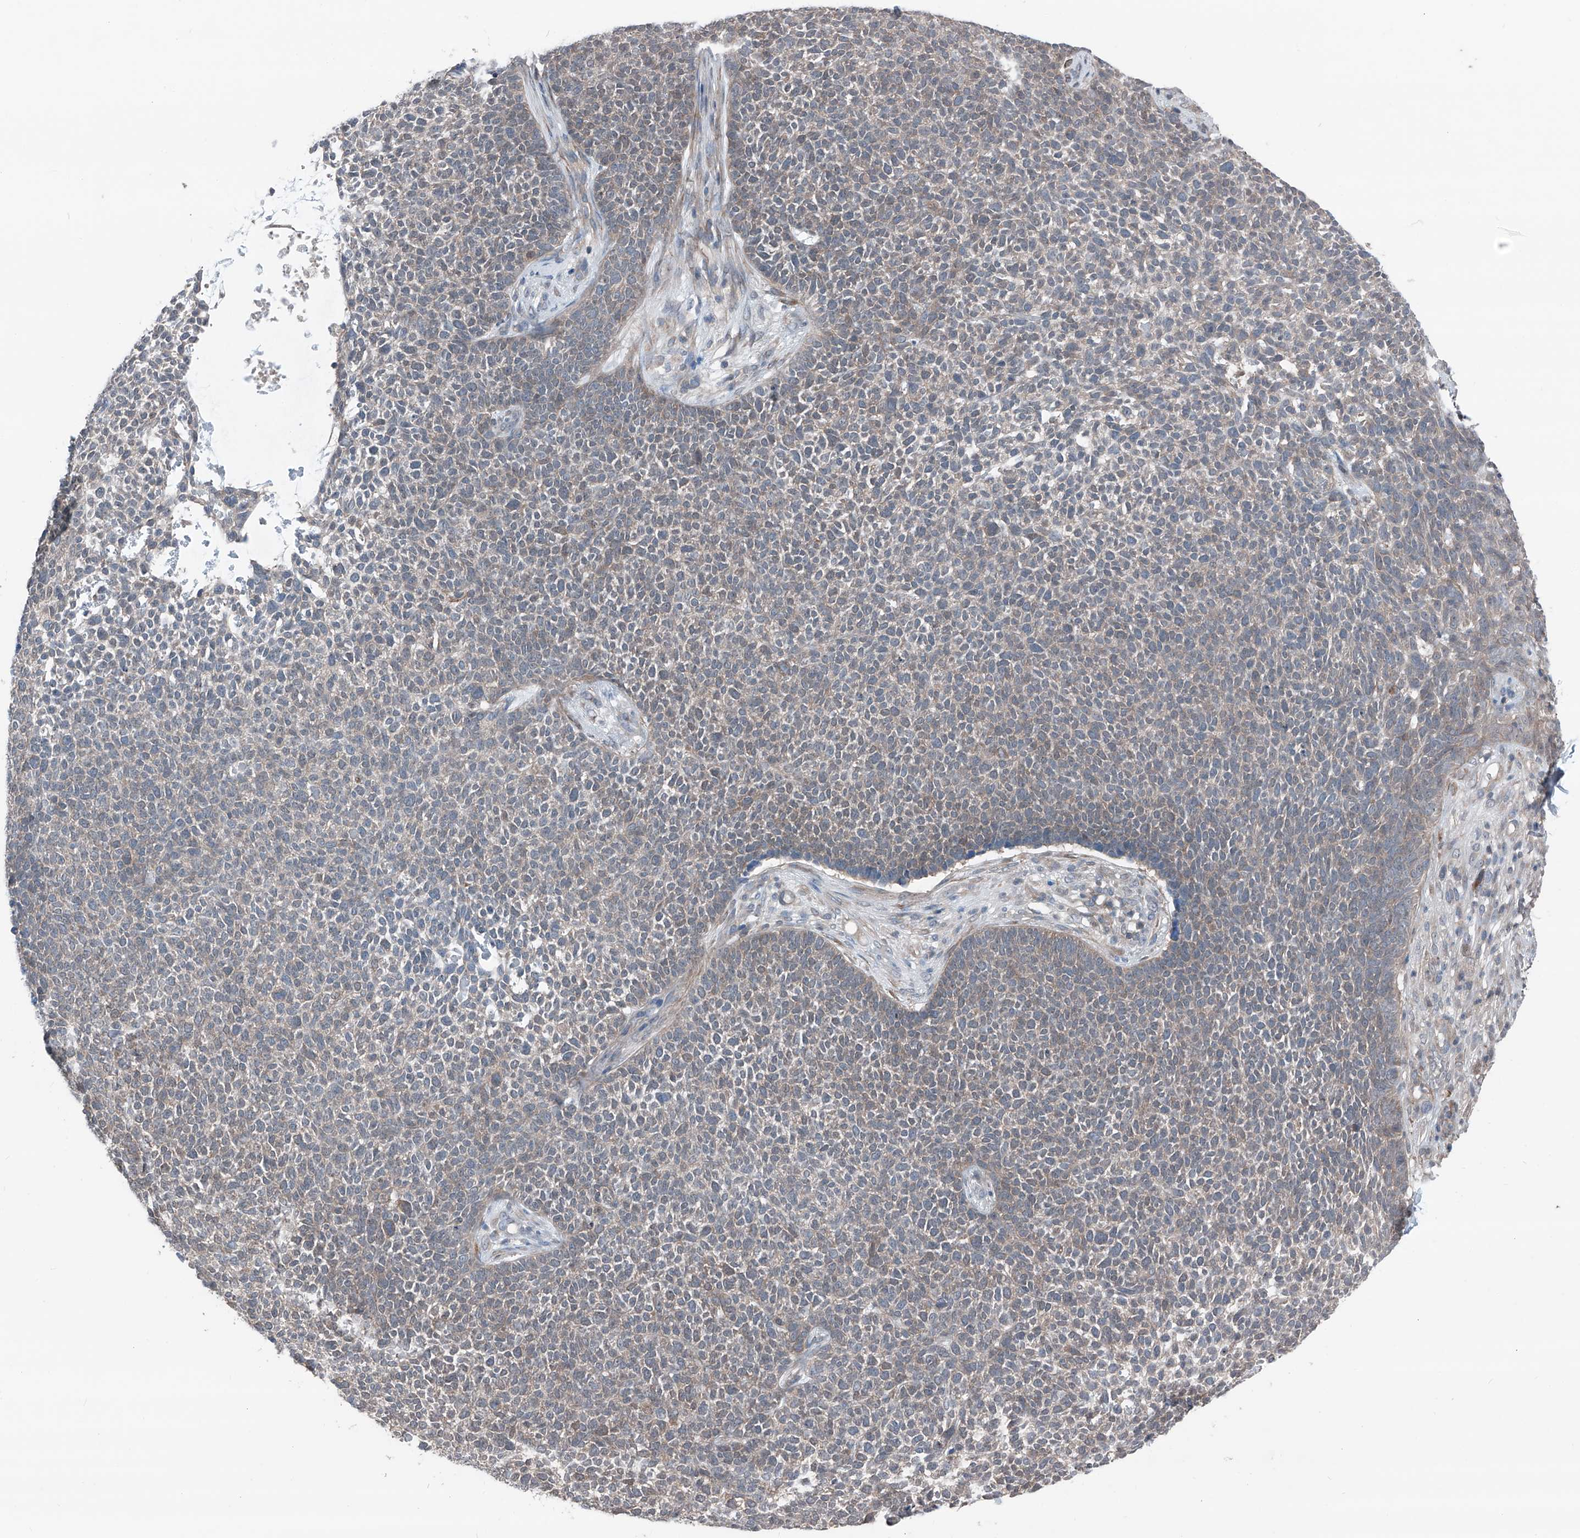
{"staining": {"intensity": "weak", "quantity": "<25%", "location": "cytoplasmic/membranous"}, "tissue": "skin cancer", "cell_type": "Tumor cells", "image_type": "cancer", "snomed": [{"axis": "morphology", "description": "Basal cell carcinoma"}, {"axis": "topography", "description": "Skin"}], "caption": "The immunohistochemistry photomicrograph has no significant positivity in tumor cells of skin cancer (basal cell carcinoma) tissue.", "gene": "HSPB11", "patient": {"sex": "female", "age": 84}}